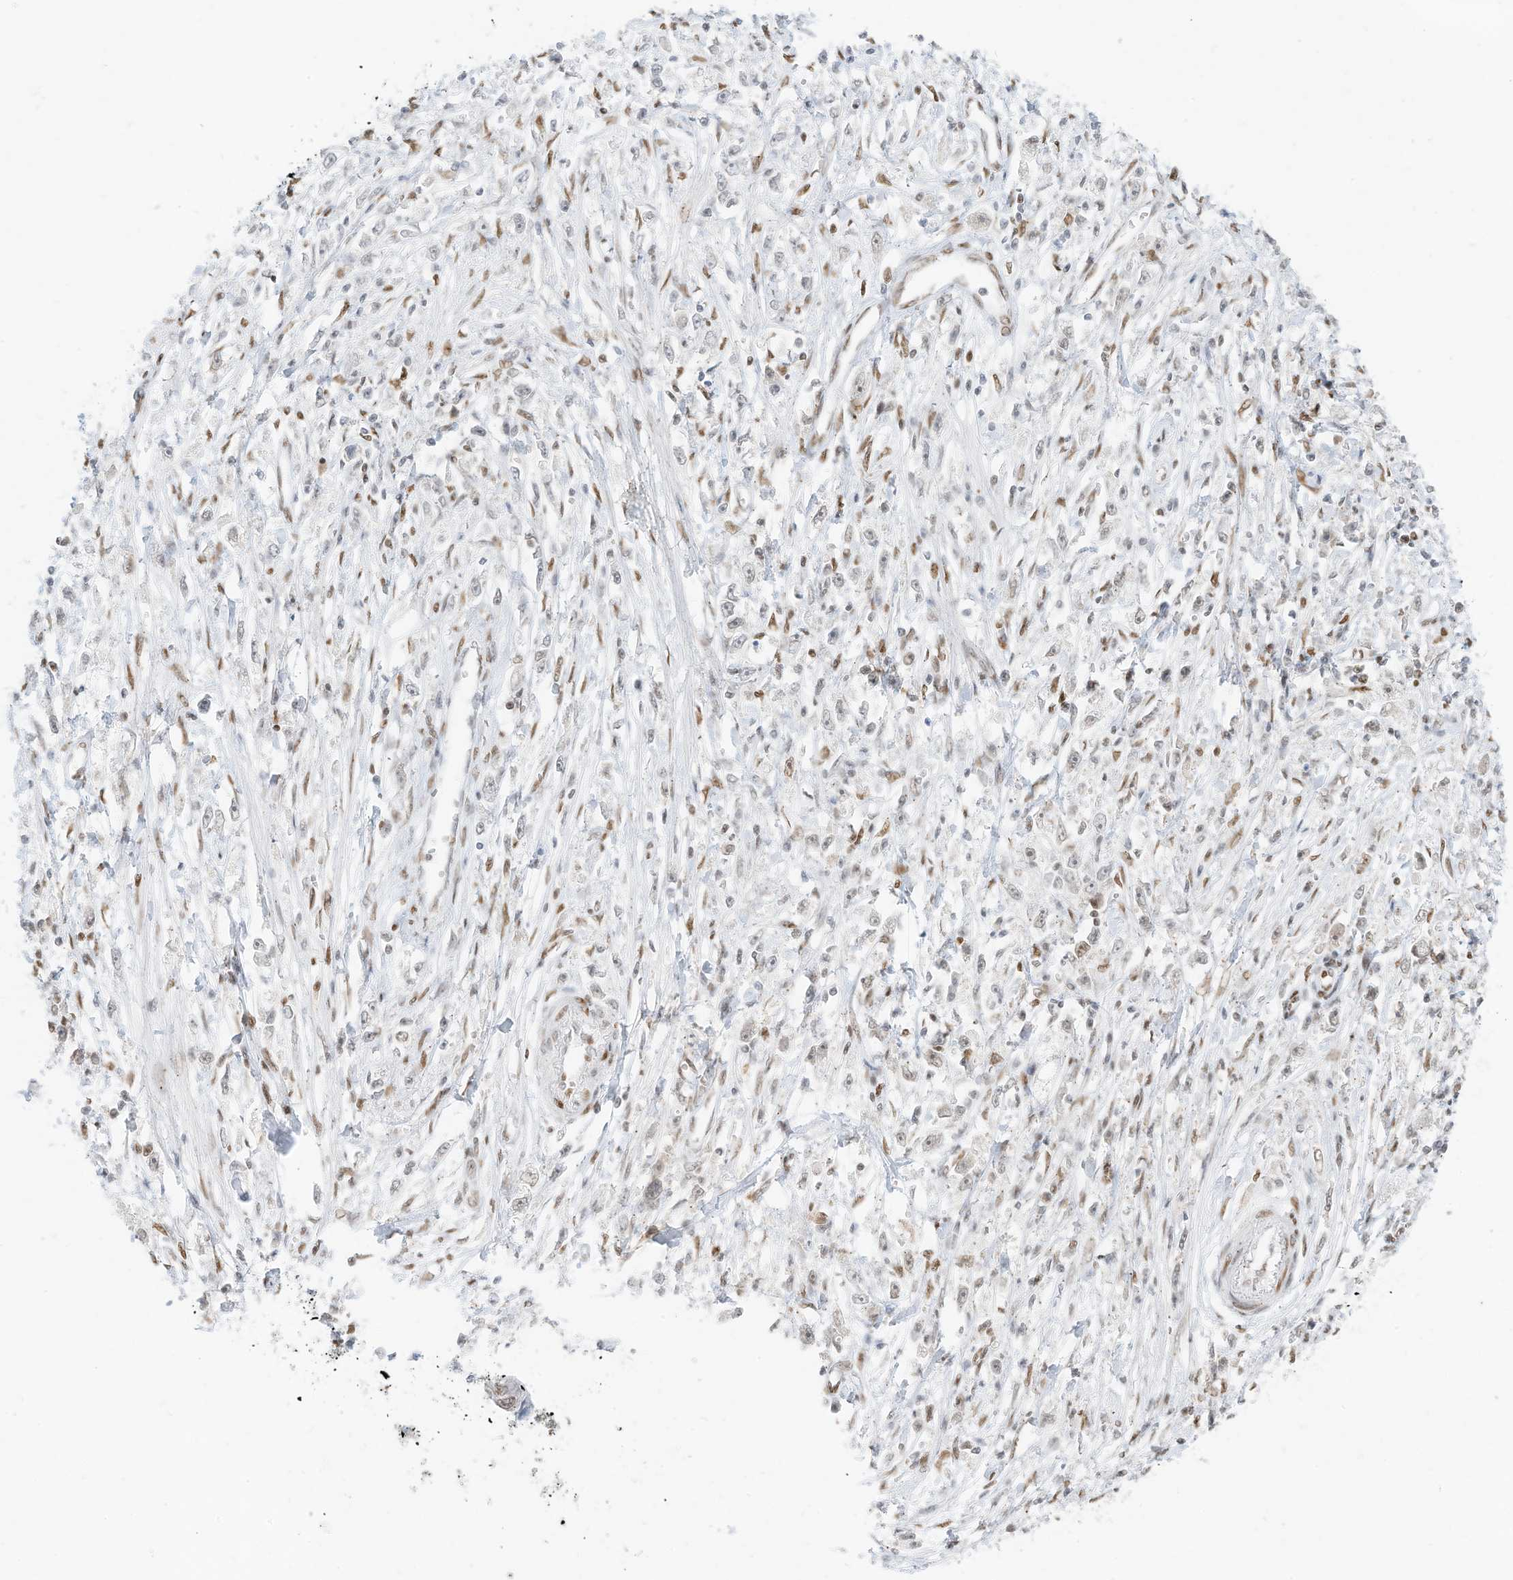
{"staining": {"intensity": "weak", "quantity": "<25%", "location": "nuclear"}, "tissue": "stomach cancer", "cell_type": "Tumor cells", "image_type": "cancer", "snomed": [{"axis": "morphology", "description": "Adenocarcinoma, NOS"}, {"axis": "topography", "description": "Stomach"}], "caption": "Photomicrograph shows no significant protein staining in tumor cells of stomach cancer.", "gene": "SMARCA2", "patient": {"sex": "female", "age": 59}}